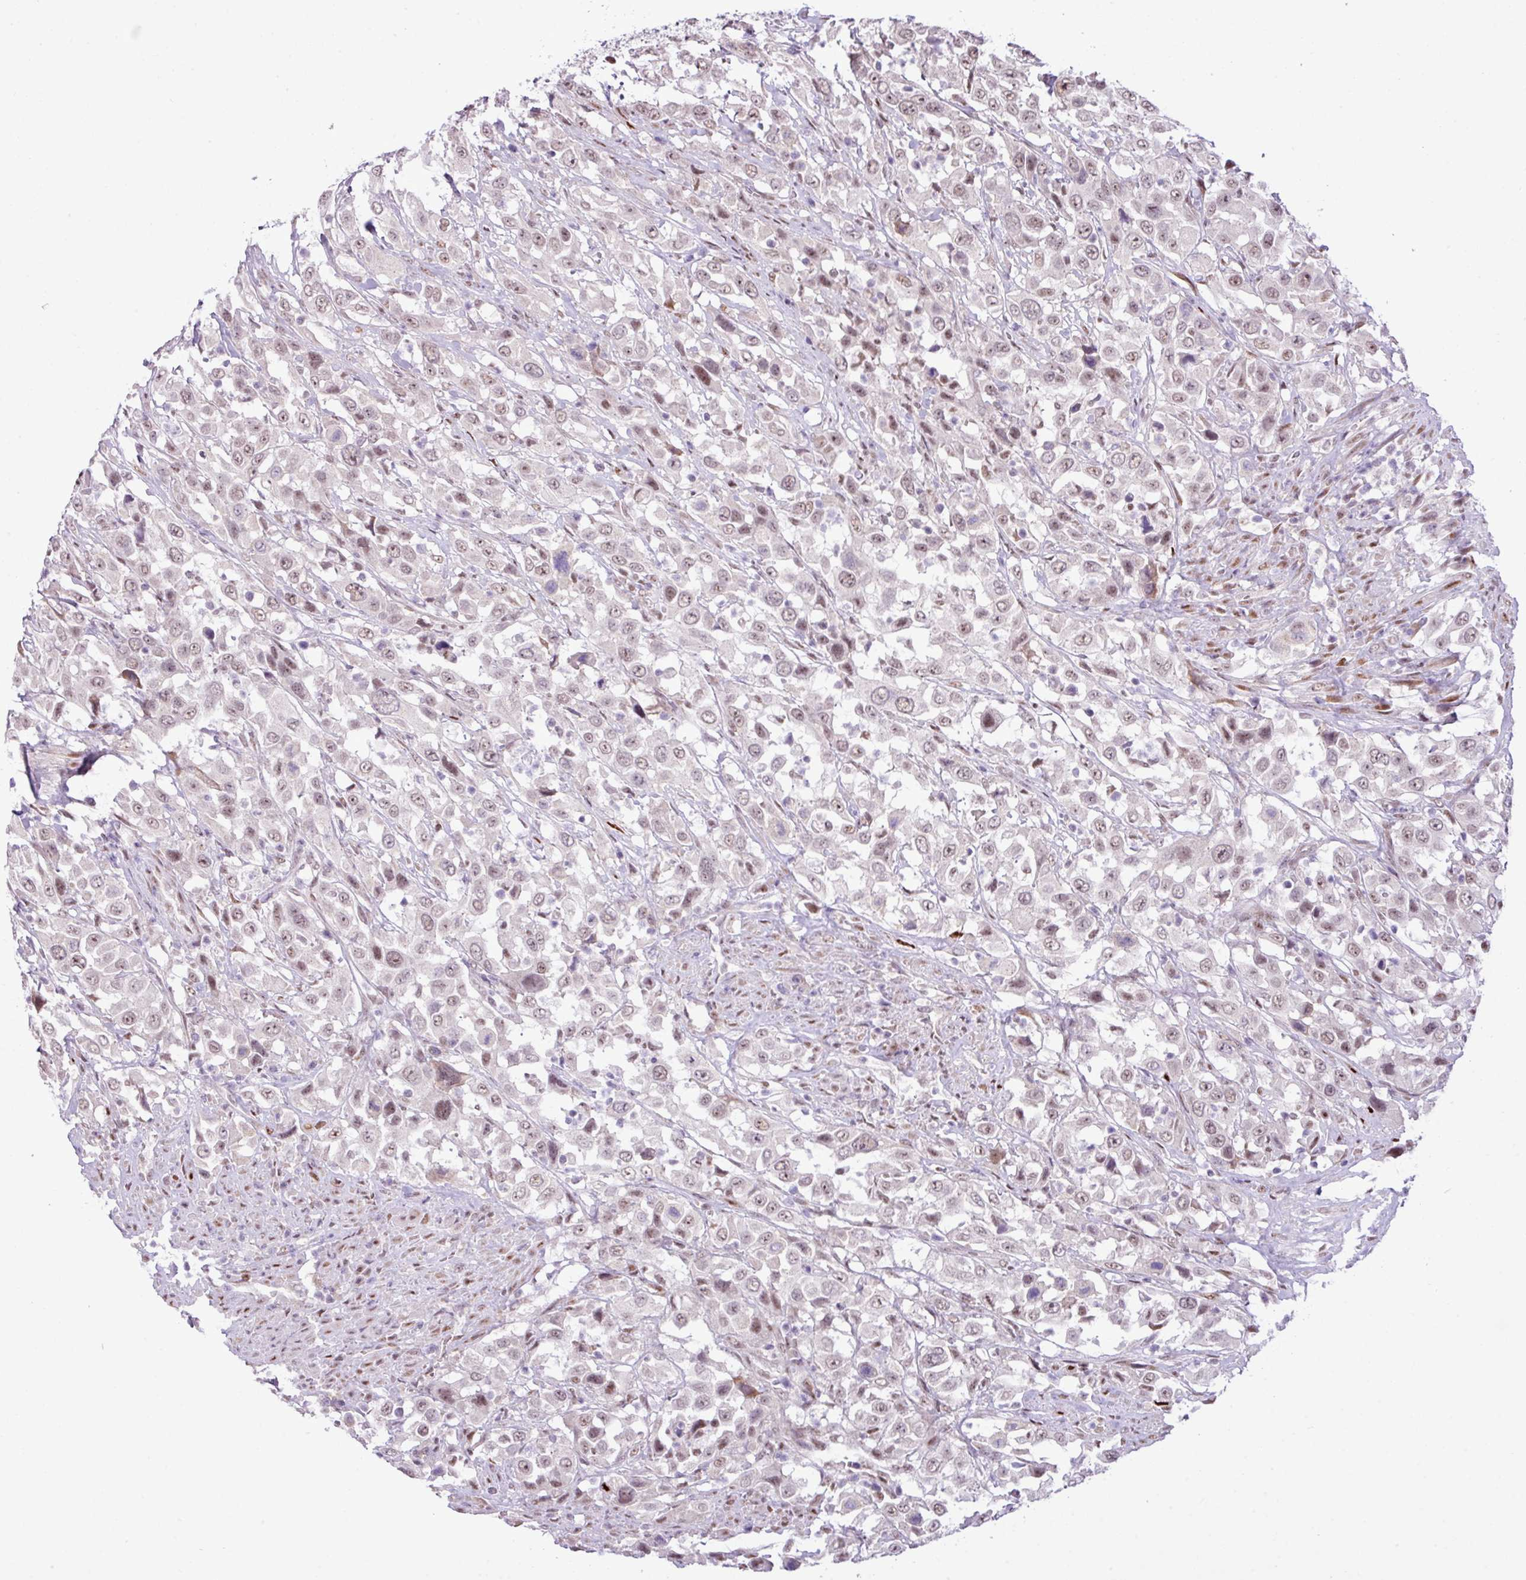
{"staining": {"intensity": "weak", "quantity": ">75%", "location": "nuclear"}, "tissue": "urothelial cancer", "cell_type": "Tumor cells", "image_type": "cancer", "snomed": [{"axis": "morphology", "description": "Urothelial carcinoma, High grade"}, {"axis": "topography", "description": "Urinary bladder"}], "caption": "There is low levels of weak nuclear expression in tumor cells of urothelial cancer, as demonstrated by immunohistochemical staining (brown color).", "gene": "ELOA2", "patient": {"sex": "male", "age": 61}}